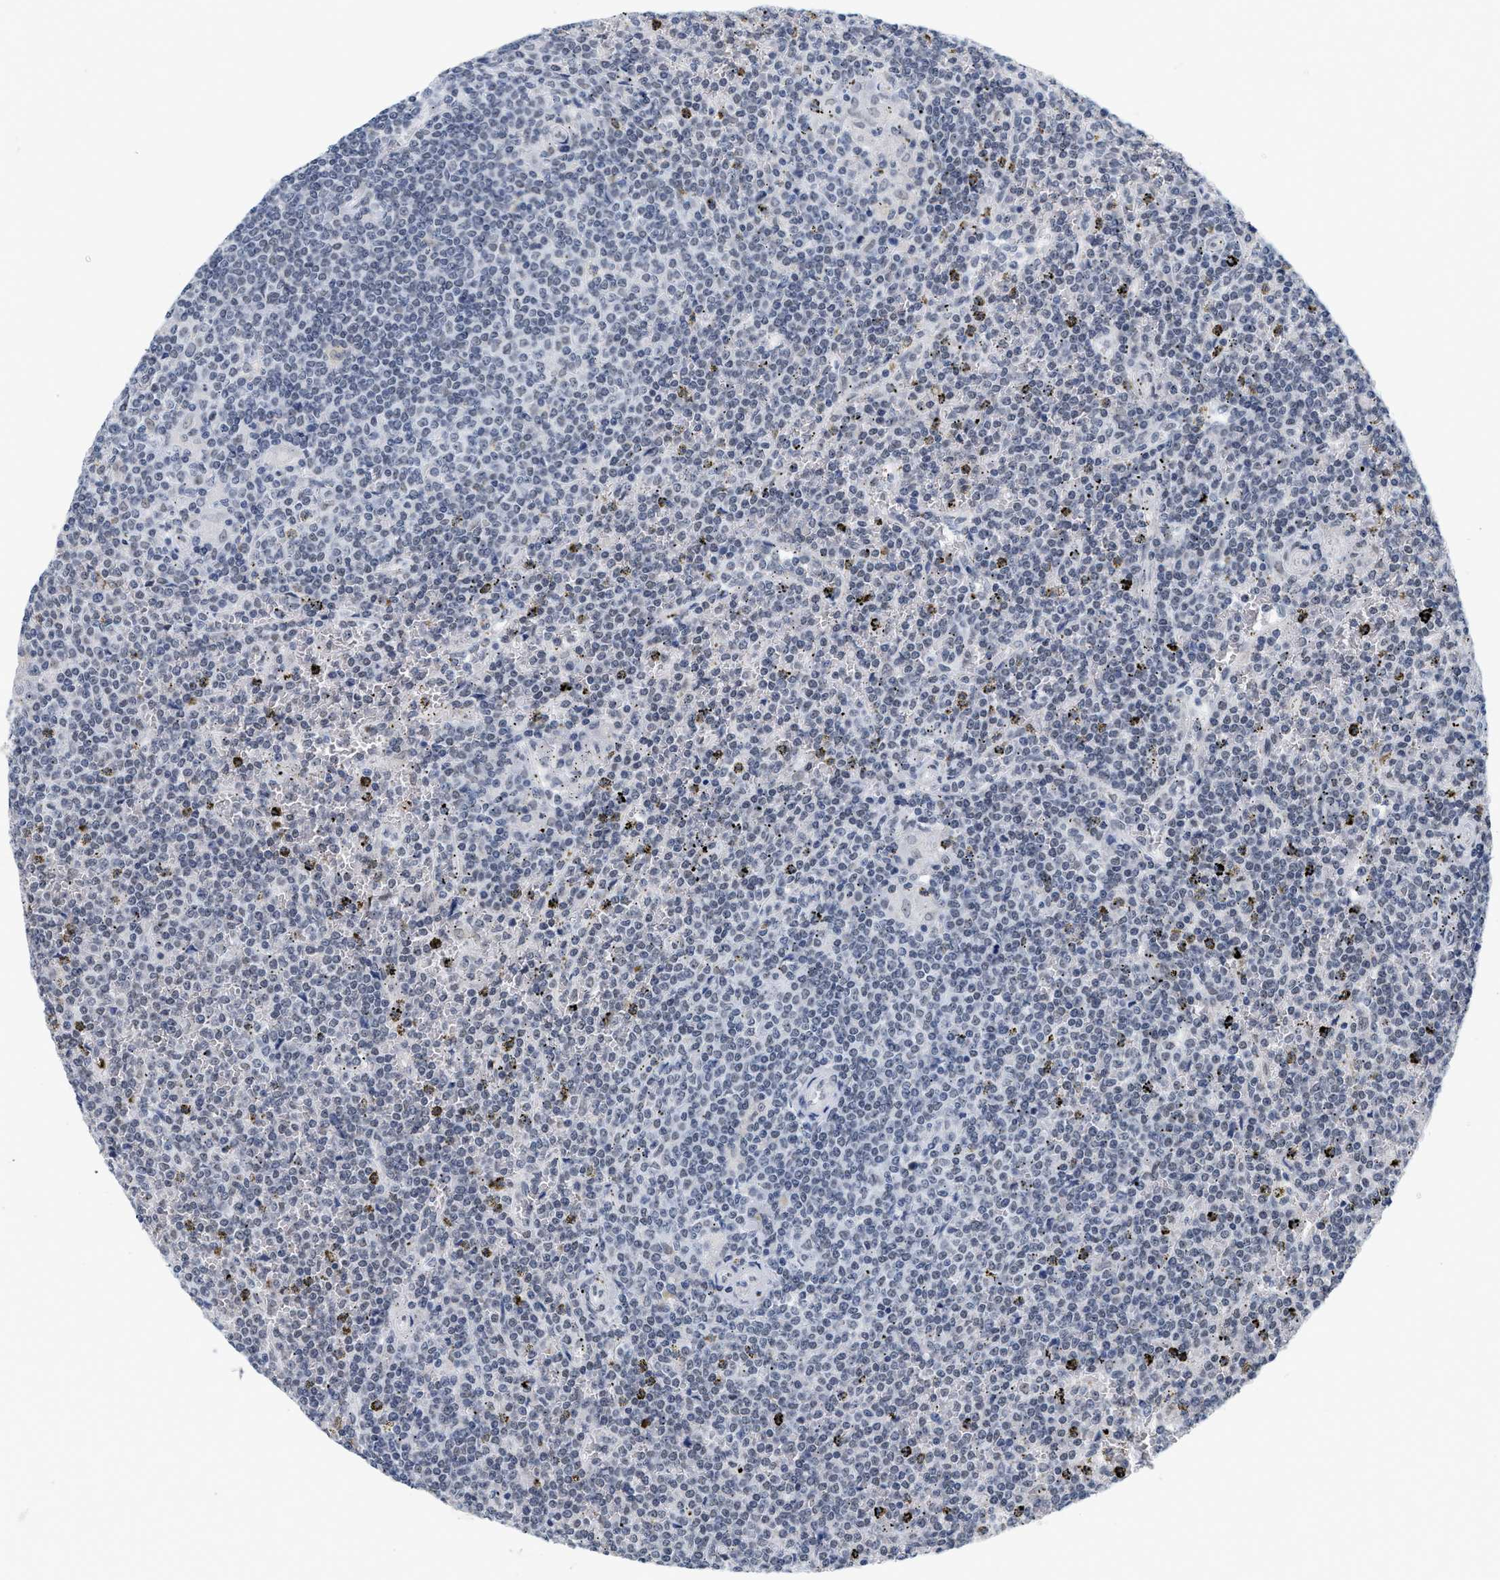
{"staining": {"intensity": "negative", "quantity": "none", "location": "none"}, "tissue": "lymphoma", "cell_type": "Tumor cells", "image_type": "cancer", "snomed": [{"axis": "morphology", "description": "Malignant lymphoma, non-Hodgkin's type, Low grade"}, {"axis": "topography", "description": "Spleen"}], "caption": "An immunohistochemistry (IHC) photomicrograph of low-grade malignant lymphoma, non-Hodgkin's type is shown. There is no staining in tumor cells of low-grade malignant lymphoma, non-Hodgkin's type. The staining is performed using DAB (3,3'-diaminobenzidine) brown chromogen with nuclei counter-stained in using hematoxylin.", "gene": "XIRP1", "patient": {"sex": "female", "age": 19}}